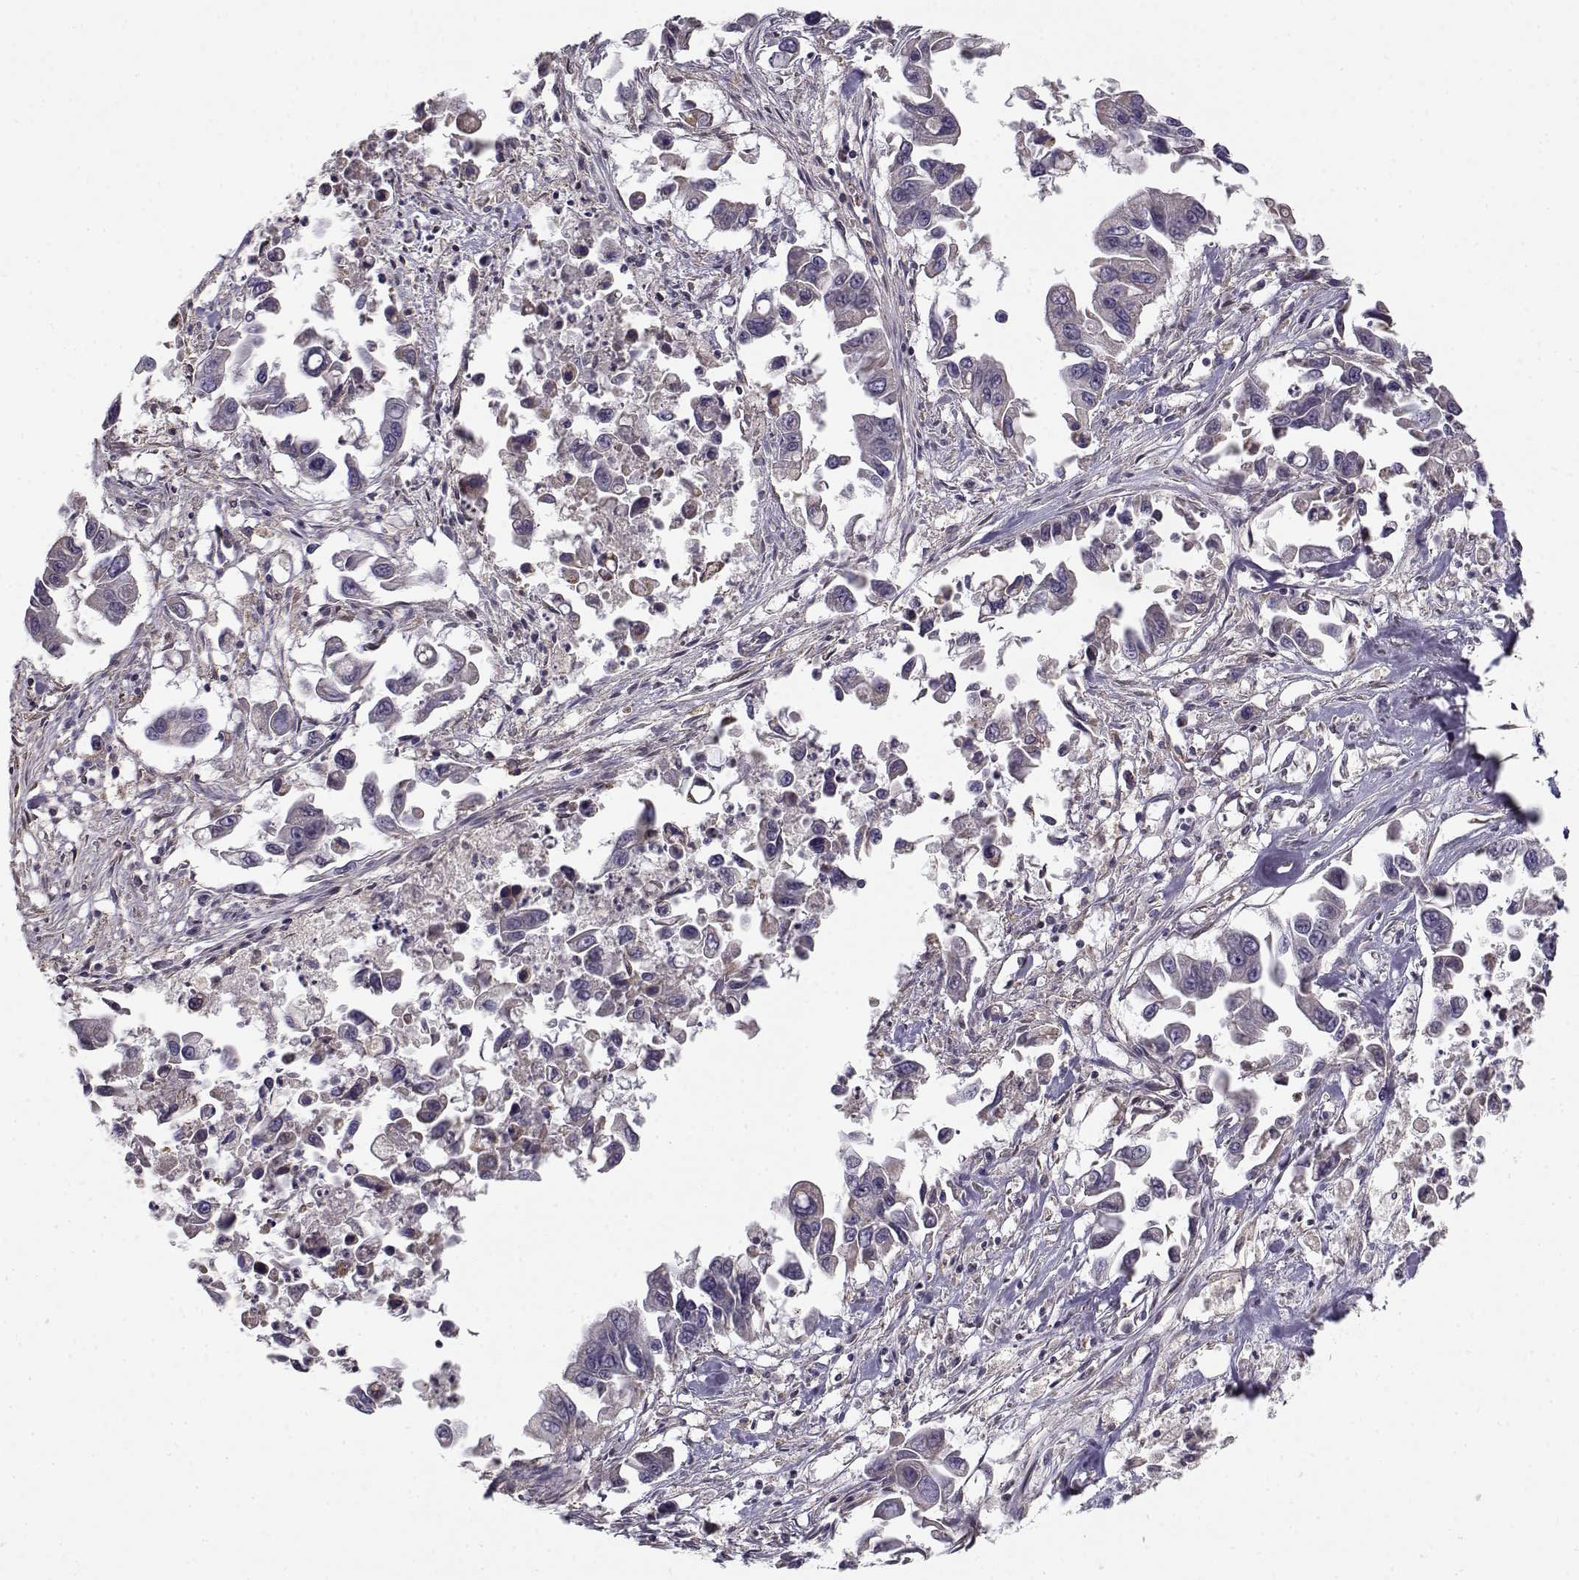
{"staining": {"intensity": "negative", "quantity": "none", "location": "none"}, "tissue": "pancreatic cancer", "cell_type": "Tumor cells", "image_type": "cancer", "snomed": [{"axis": "morphology", "description": "Adenocarcinoma, NOS"}, {"axis": "topography", "description": "Pancreas"}], "caption": "A micrograph of human pancreatic adenocarcinoma is negative for staining in tumor cells. Brightfield microscopy of immunohistochemistry (IHC) stained with DAB (brown) and hematoxylin (blue), captured at high magnification.", "gene": "ENTPD8", "patient": {"sex": "female", "age": 83}}